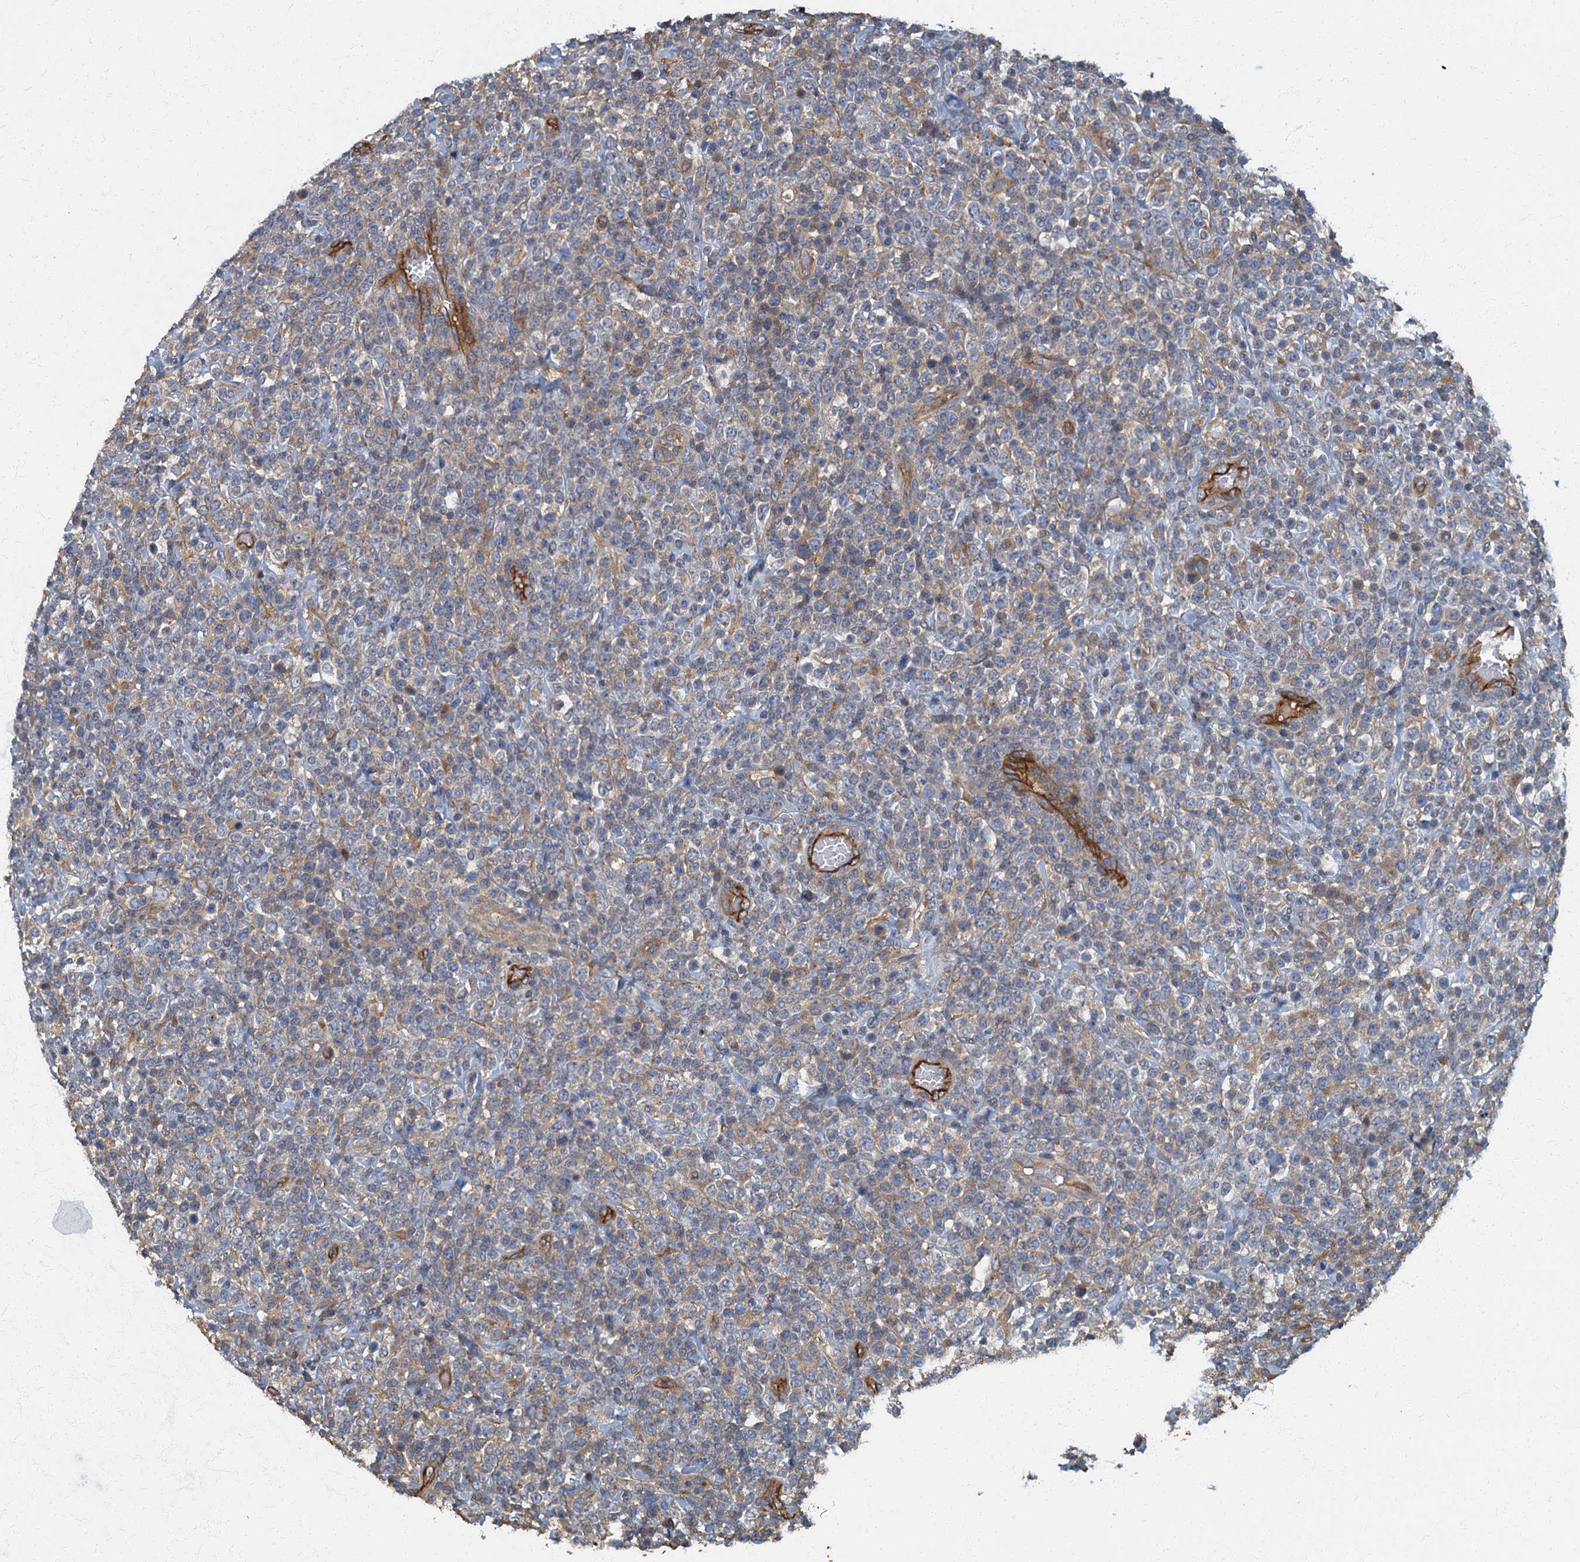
{"staining": {"intensity": "negative", "quantity": "none", "location": "none"}, "tissue": "lymphoma", "cell_type": "Tumor cells", "image_type": "cancer", "snomed": [{"axis": "morphology", "description": "Malignant lymphoma, non-Hodgkin's type, High grade"}, {"axis": "topography", "description": "Colon"}], "caption": "Tumor cells show no significant protein staining in lymphoma.", "gene": "ARL11", "patient": {"sex": "female", "age": 53}}